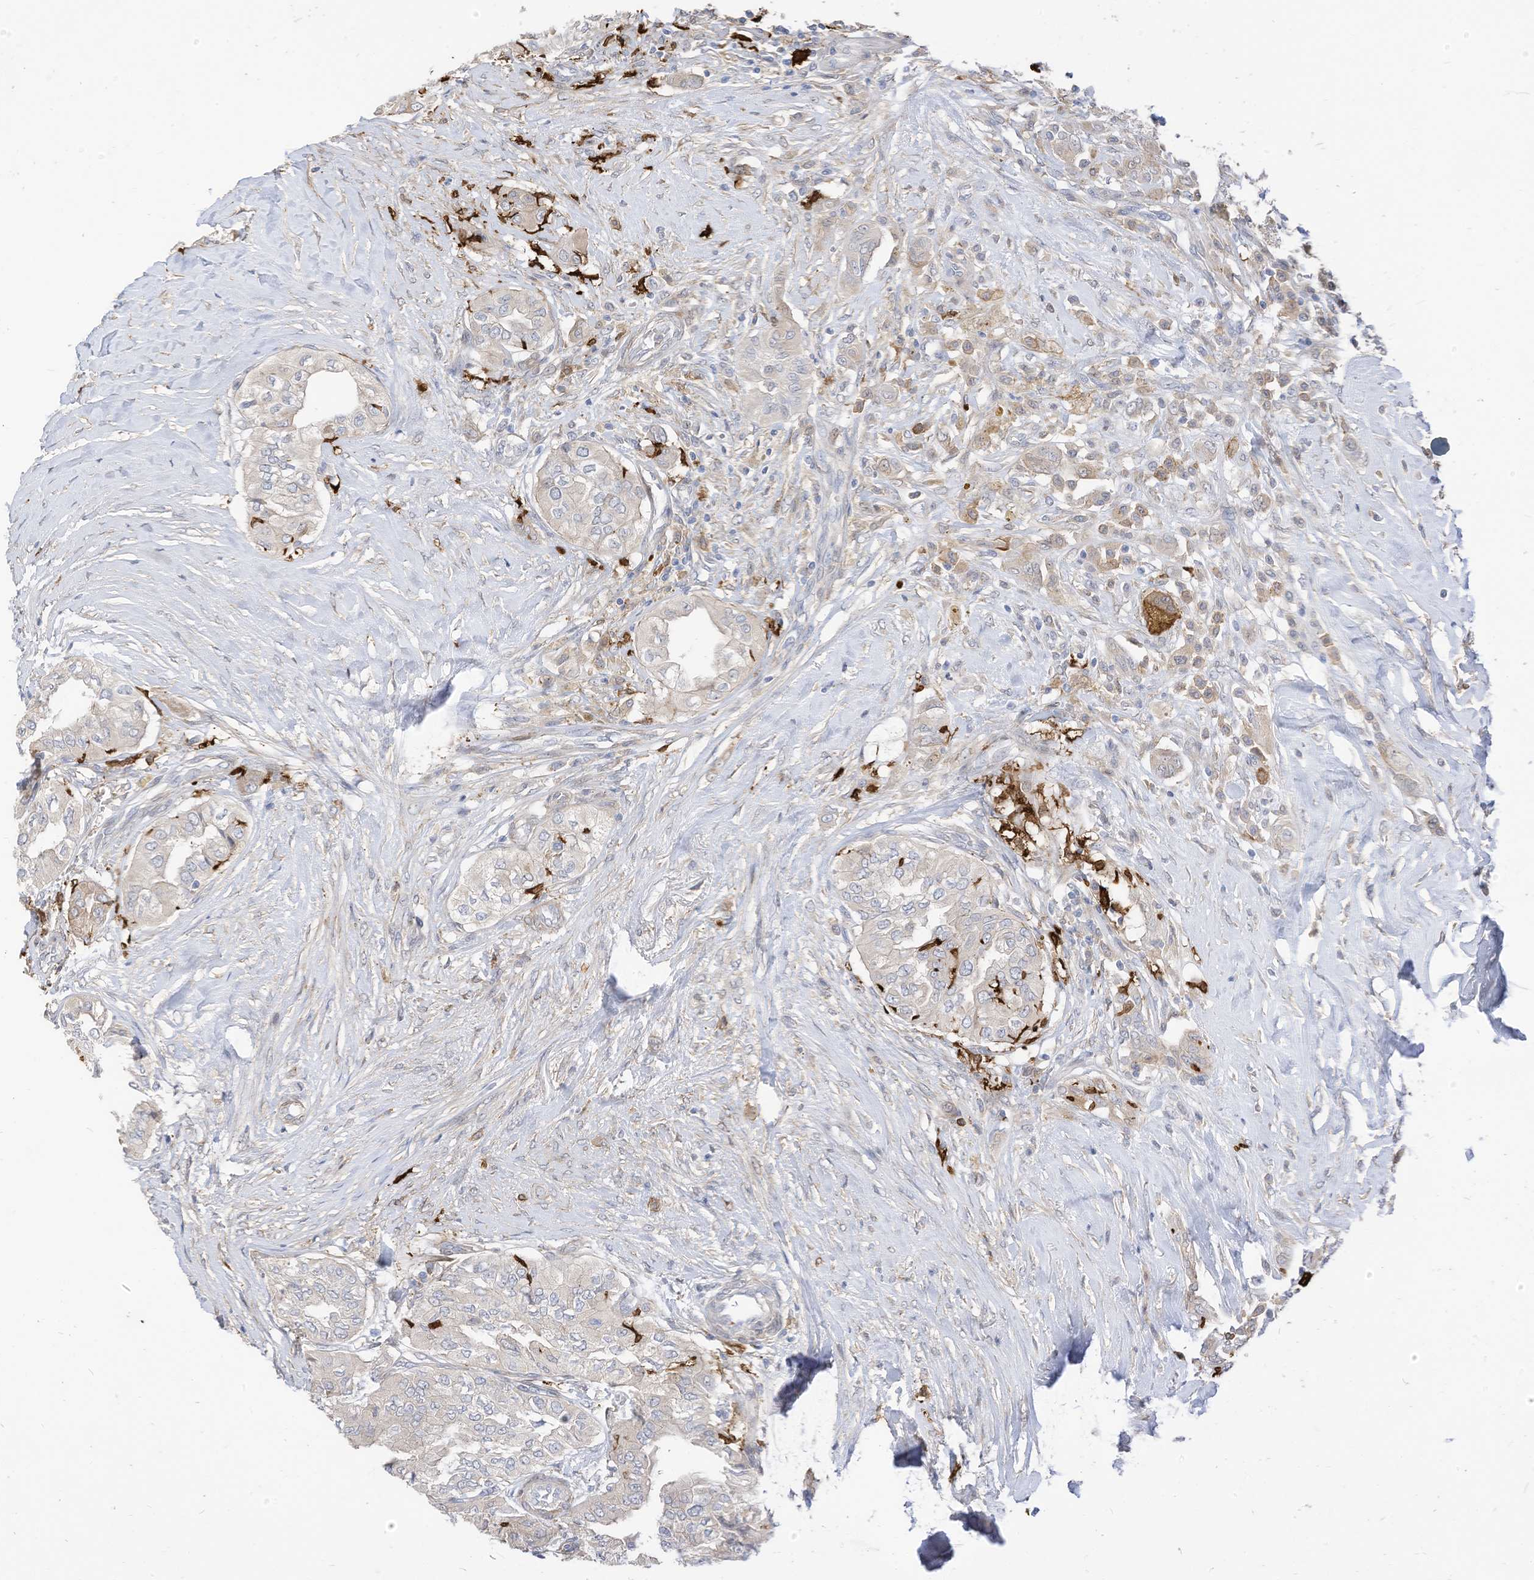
{"staining": {"intensity": "negative", "quantity": "none", "location": "none"}, "tissue": "thyroid cancer", "cell_type": "Tumor cells", "image_type": "cancer", "snomed": [{"axis": "morphology", "description": "Papillary adenocarcinoma, NOS"}, {"axis": "topography", "description": "Thyroid gland"}], "caption": "This is a photomicrograph of IHC staining of papillary adenocarcinoma (thyroid), which shows no staining in tumor cells.", "gene": "ATP13A1", "patient": {"sex": "female", "age": 59}}